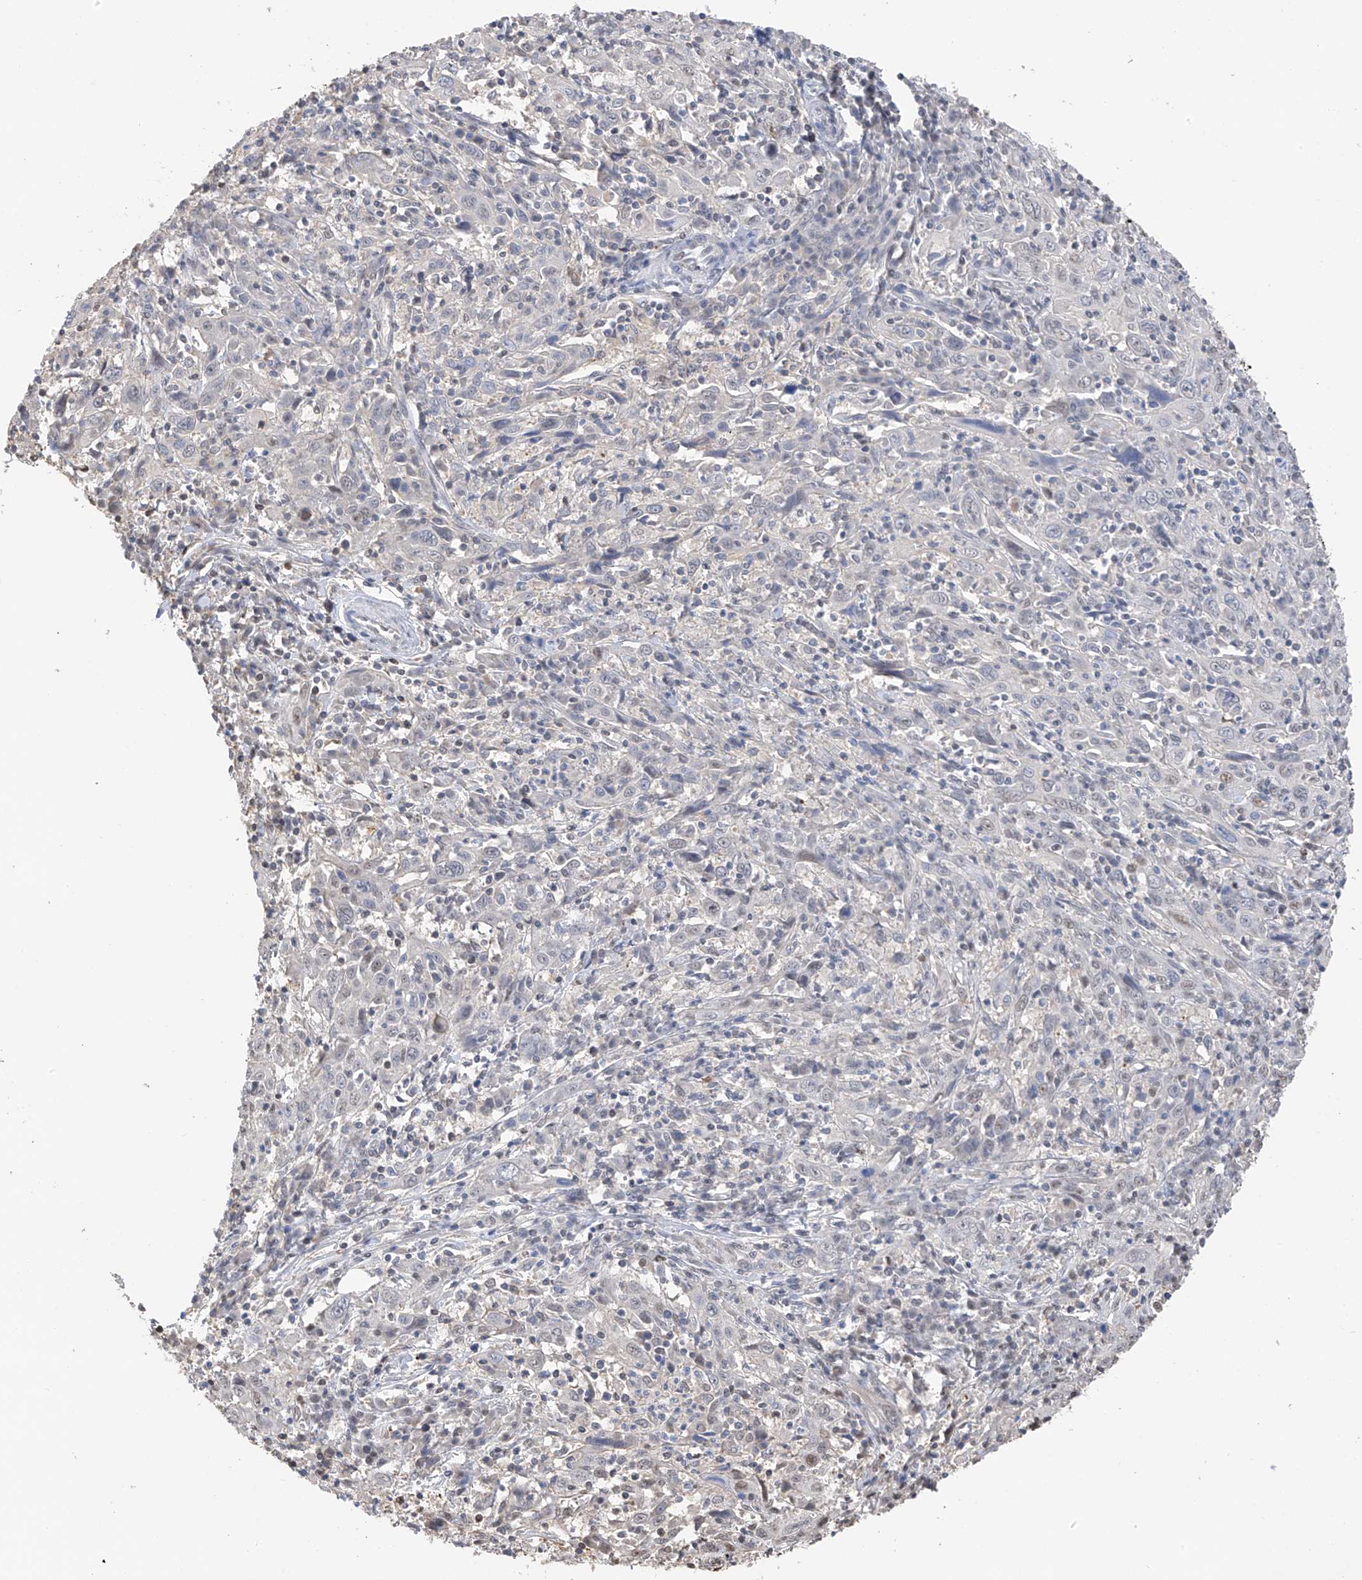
{"staining": {"intensity": "negative", "quantity": "none", "location": "none"}, "tissue": "cervical cancer", "cell_type": "Tumor cells", "image_type": "cancer", "snomed": [{"axis": "morphology", "description": "Squamous cell carcinoma, NOS"}, {"axis": "topography", "description": "Cervix"}], "caption": "A high-resolution photomicrograph shows IHC staining of cervical cancer (squamous cell carcinoma), which reveals no significant positivity in tumor cells.", "gene": "PMM1", "patient": {"sex": "female", "age": 46}}